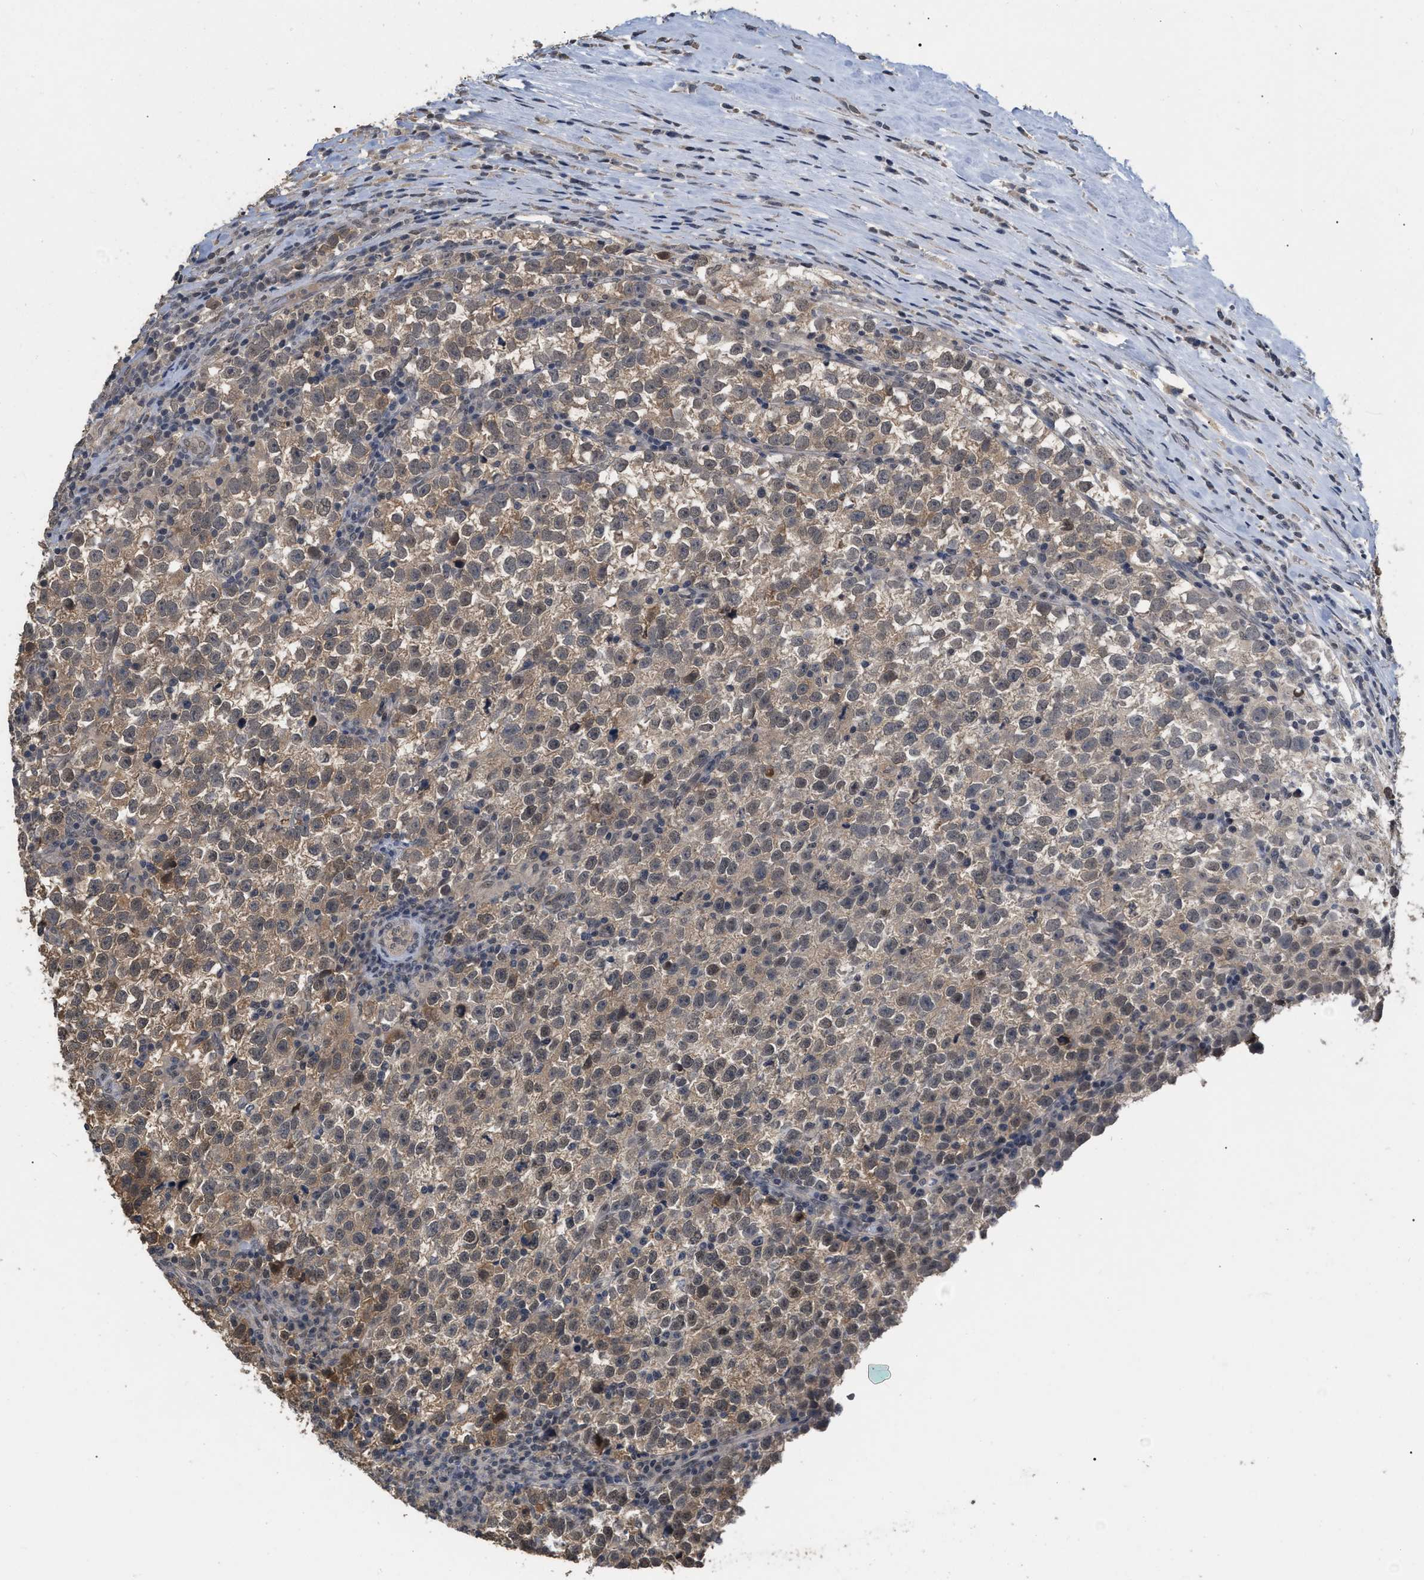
{"staining": {"intensity": "weak", "quantity": ">75%", "location": "cytoplasmic/membranous,nuclear"}, "tissue": "testis cancer", "cell_type": "Tumor cells", "image_type": "cancer", "snomed": [{"axis": "morphology", "description": "Normal tissue, NOS"}, {"axis": "morphology", "description": "Seminoma, NOS"}, {"axis": "topography", "description": "Testis"}], "caption": "Seminoma (testis) stained for a protein (brown) exhibits weak cytoplasmic/membranous and nuclear positive staining in about >75% of tumor cells.", "gene": "JAZF1", "patient": {"sex": "male", "age": 43}}